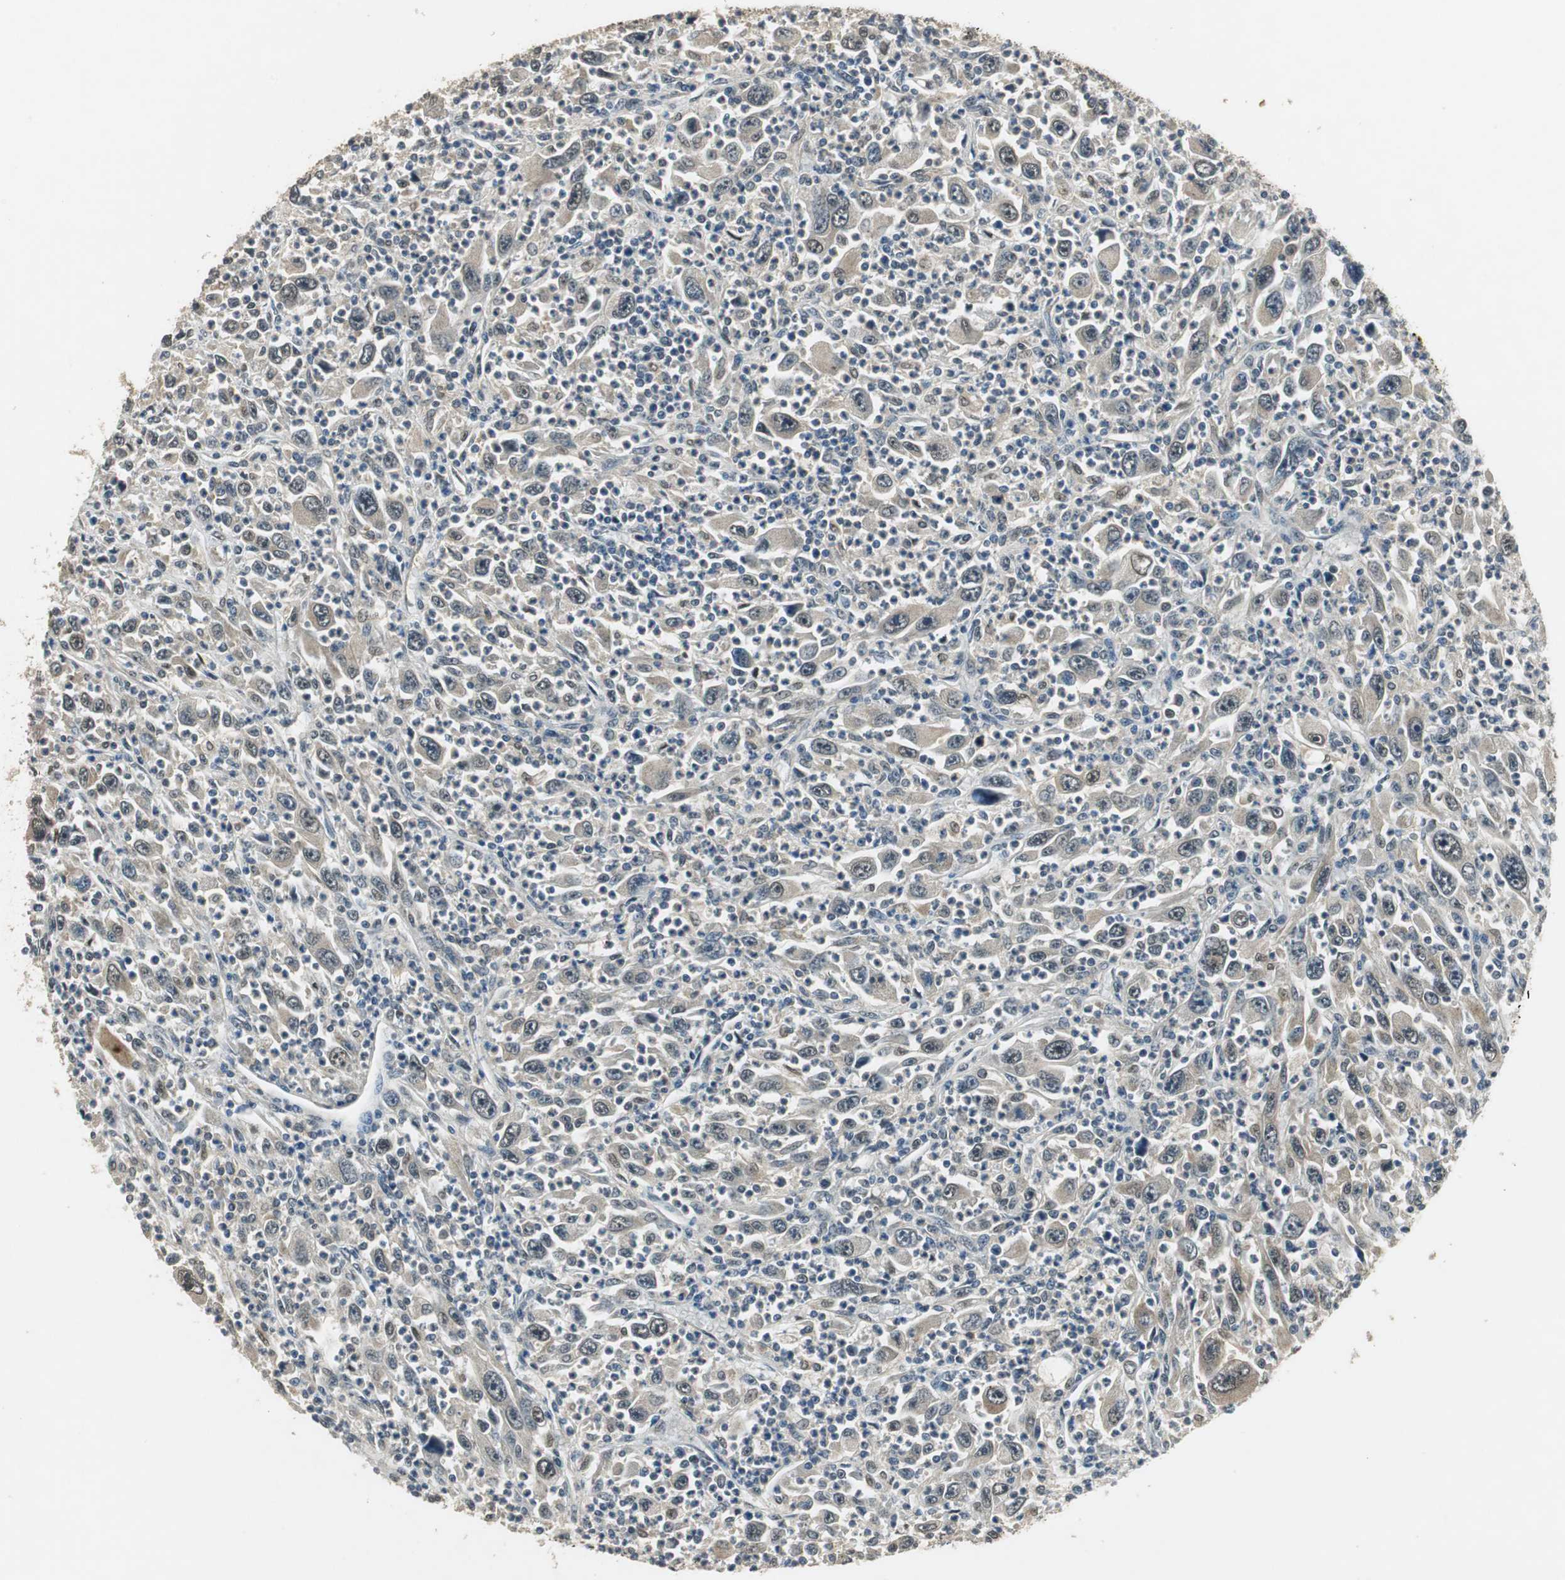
{"staining": {"intensity": "weak", "quantity": "25%-75%", "location": "cytoplasmic/membranous"}, "tissue": "melanoma", "cell_type": "Tumor cells", "image_type": "cancer", "snomed": [{"axis": "morphology", "description": "Malignant melanoma, Metastatic site"}, {"axis": "topography", "description": "Skin"}], "caption": "Protein staining of malignant melanoma (metastatic site) tissue demonstrates weak cytoplasmic/membranous positivity in approximately 25%-75% of tumor cells.", "gene": "PSMB4", "patient": {"sex": "female", "age": 56}}